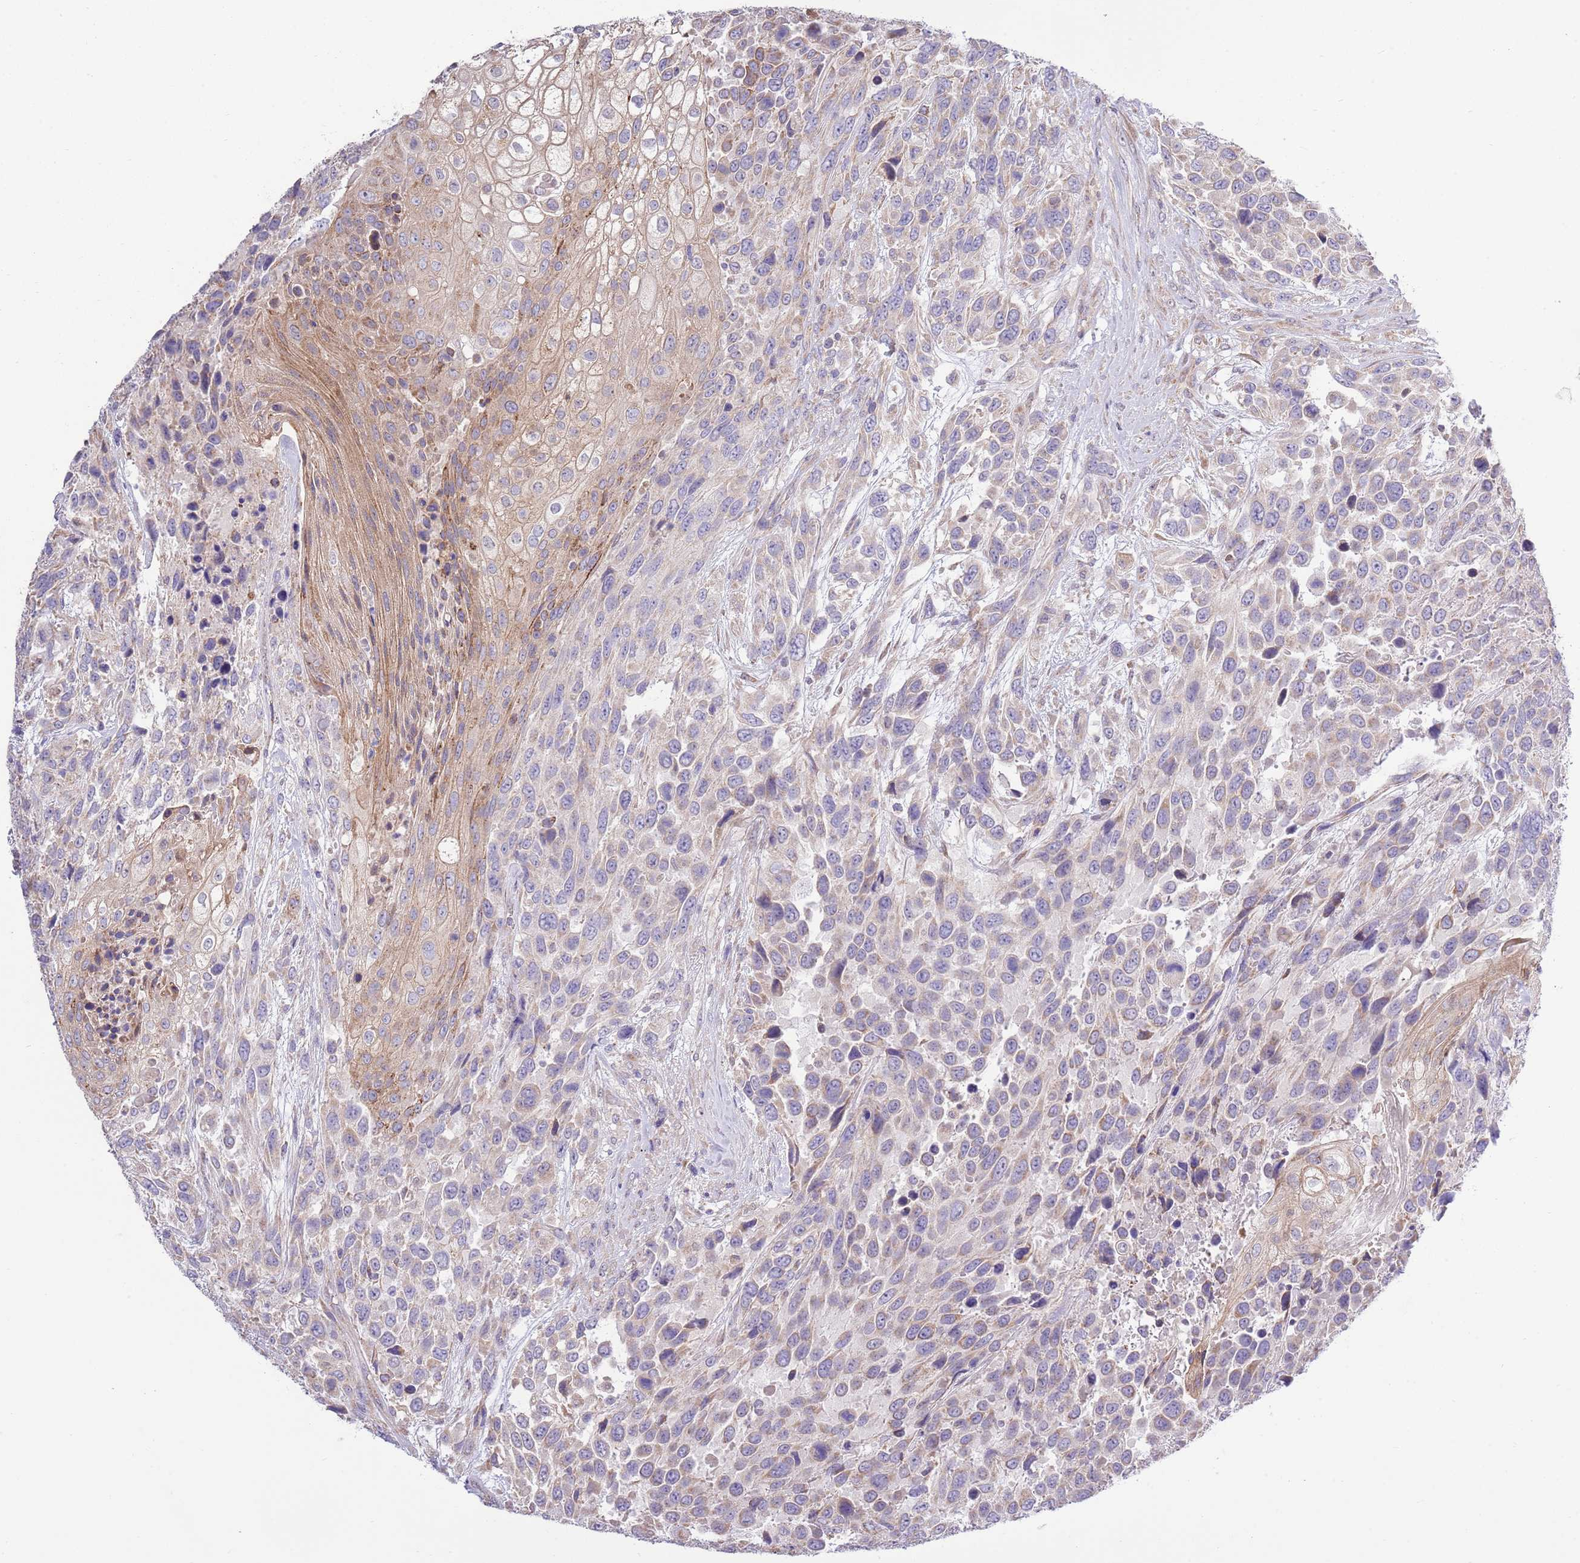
{"staining": {"intensity": "weak", "quantity": "25%-75%", "location": "cytoplasmic/membranous"}, "tissue": "urothelial cancer", "cell_type": "Tumor cells", "image_type": "cancer", "snomed": [{"axis": "morphology", "description": "Urothelial carcinoma, High grade"}, {"axis": "topography", "description": "Urinary bladder"}], "caption": "This micrograph displays immunohistochemistry staining of high-grade urothelial carcinoma, with low weak cytoplasmic/membranous expression in about 25%-75% of tumor cells.", "gene": "ARL2BP", "patient": {"sex": "female", "age": 70}}